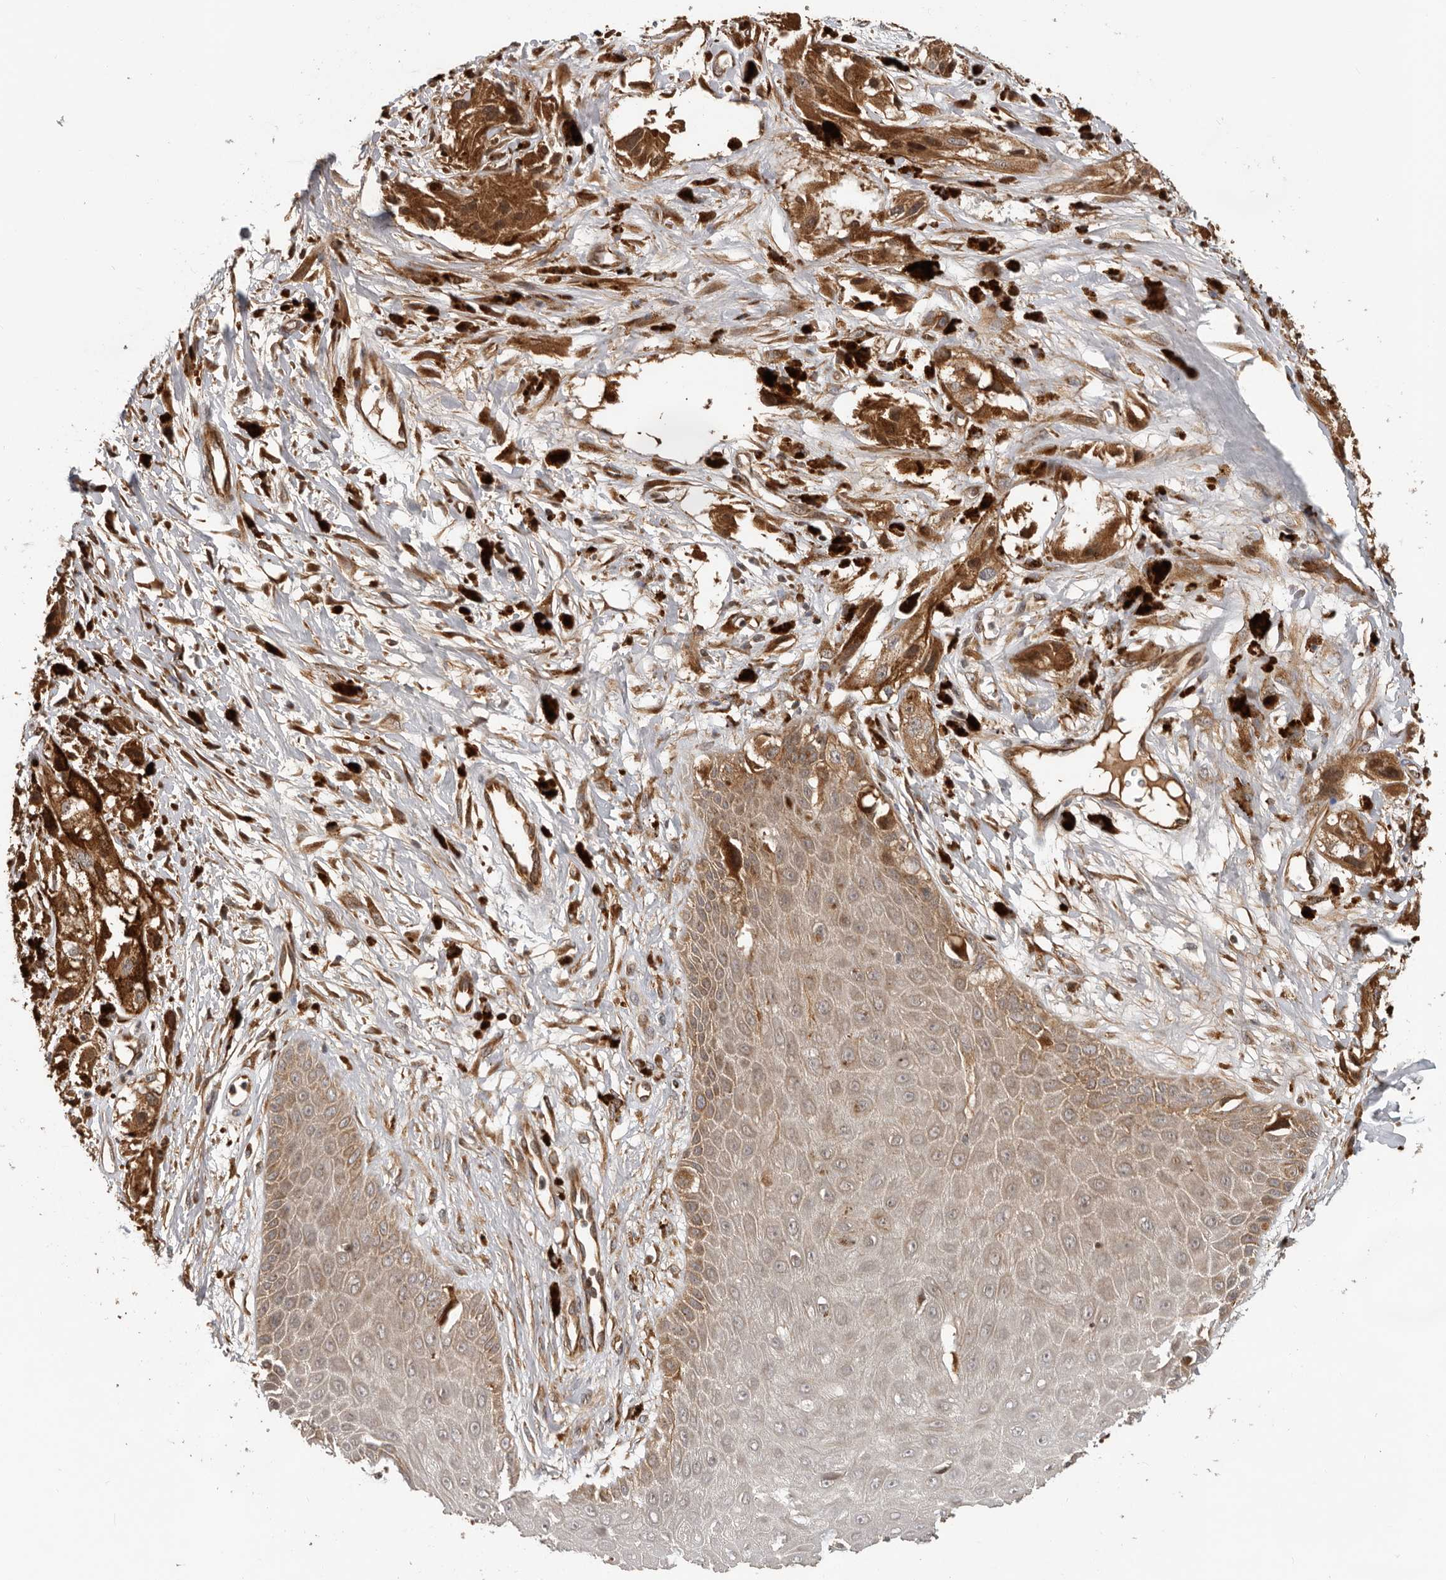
{"staining": {"intensity": "strong", "quantity": ">75%", "location": "cytoplasmic/membranous"}, "tissue": "melanoma", "cell_type": "Tumor cells", "image_type": "cancer", "snomed": [{"axis": "morphology", "description": "Malignant melanoma, NOS"}, {"axis": "topography", "description": "Skin"}], "caption": "IHC image of neoplastic tissue: melanoma stained using immunohistochemistry exhibits high levels of strong protein expression localized specifically in the cytoplasmic/membranous of tumor cells, appearing as a cytoplasmic/membranous brown color.", "gene": "RNF157", "patient": {"sex": "male", "age": 88}}